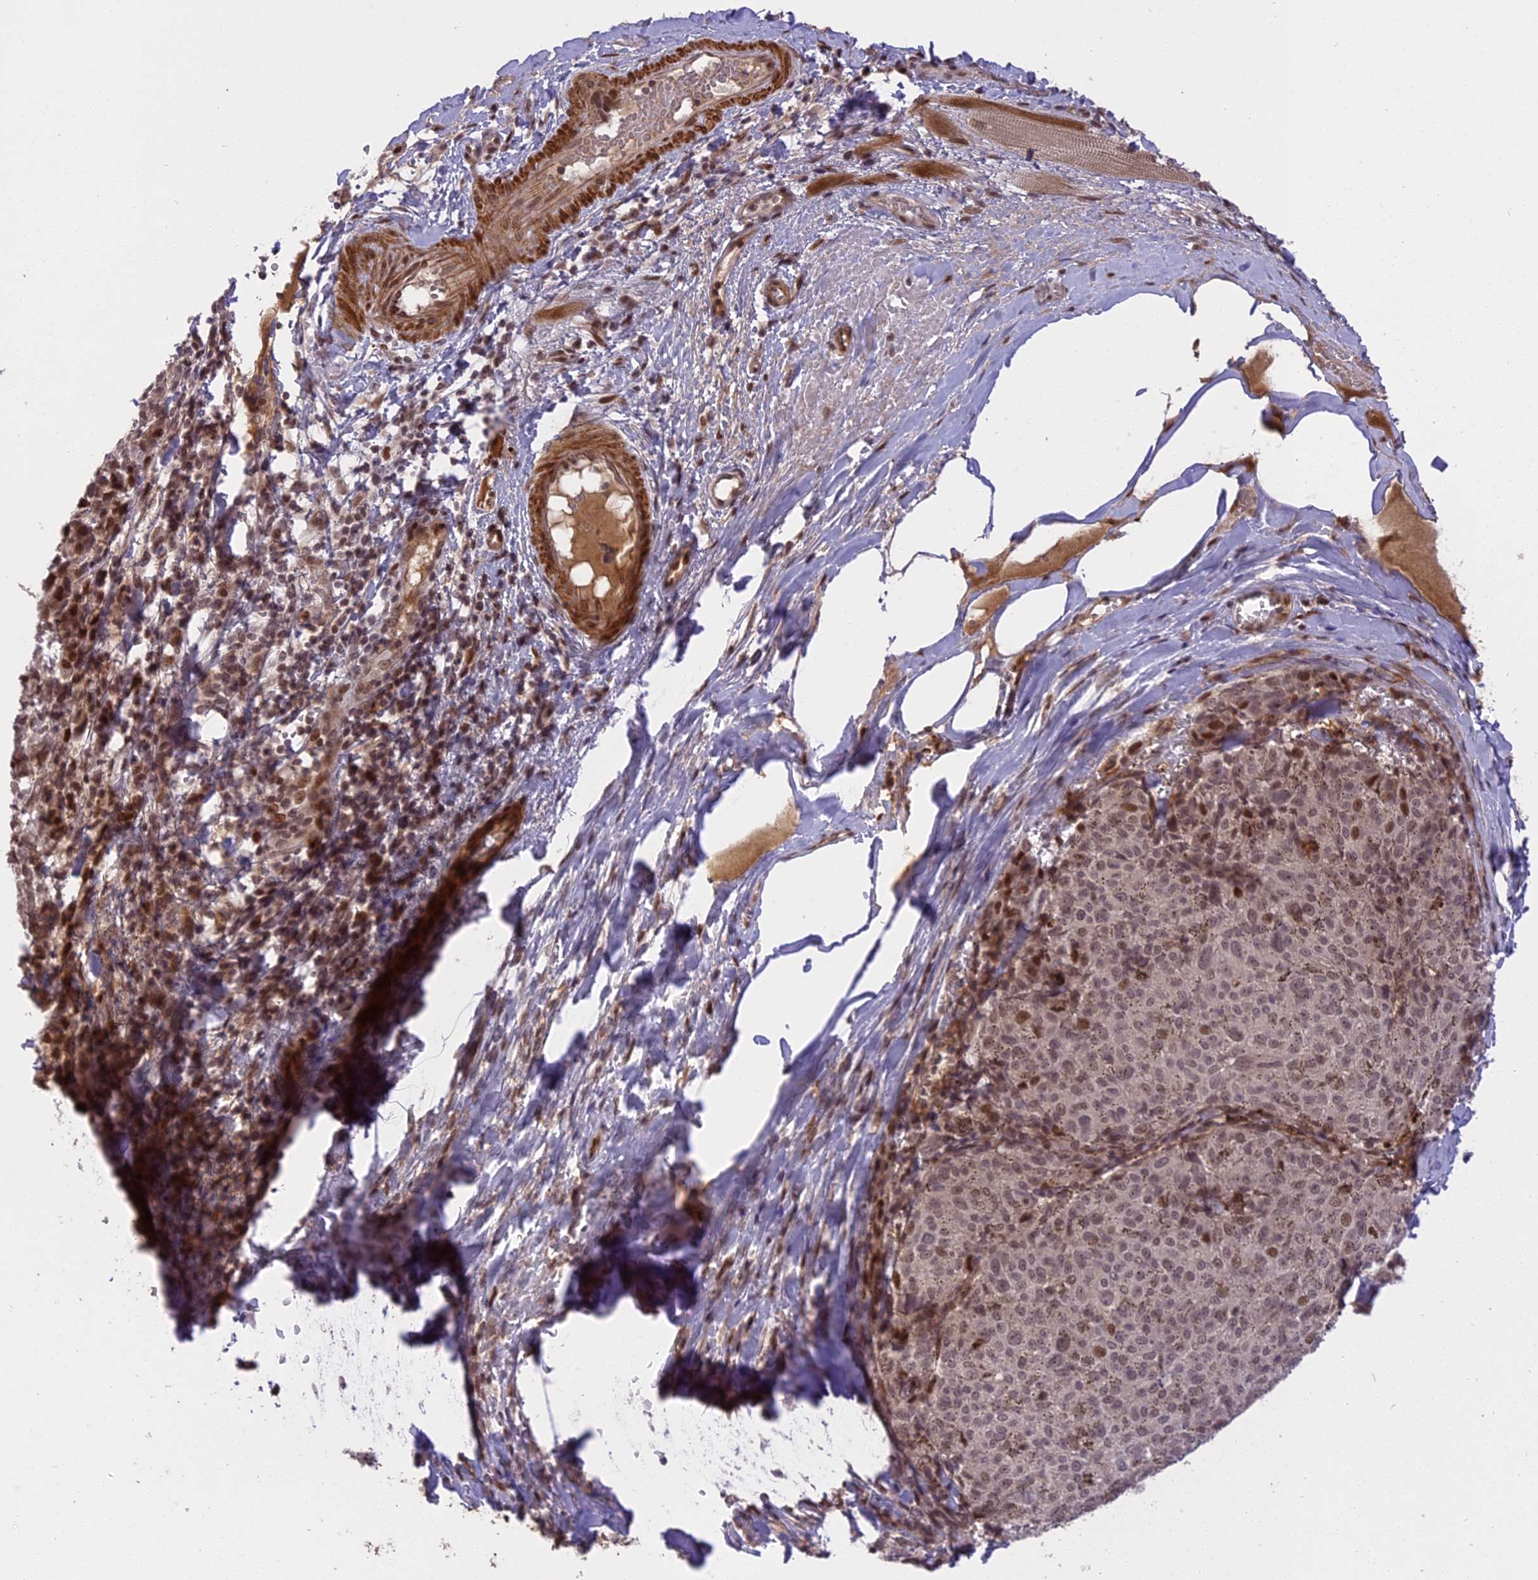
{"staining": {"intensity": "moderate", "quantity": "<25%", "location": "nuclear"}, "tissue": "melanoma", "cell_type": "Tumor cells", "image_type": "cancer", "snomed": [{"axis": "morphology", "description": "Malignant melanoma, NOS"}, {"axis": "topography", "description": "Skin"}], "caption": "A histopathology image showing moderate nuclear expression in approximately <25% of tumor cells in malignant melanoma, as visualized by brown immunohistochemical staining.", "gene": "PRELID2", "patient": {"sex": "female", "age": 72}}